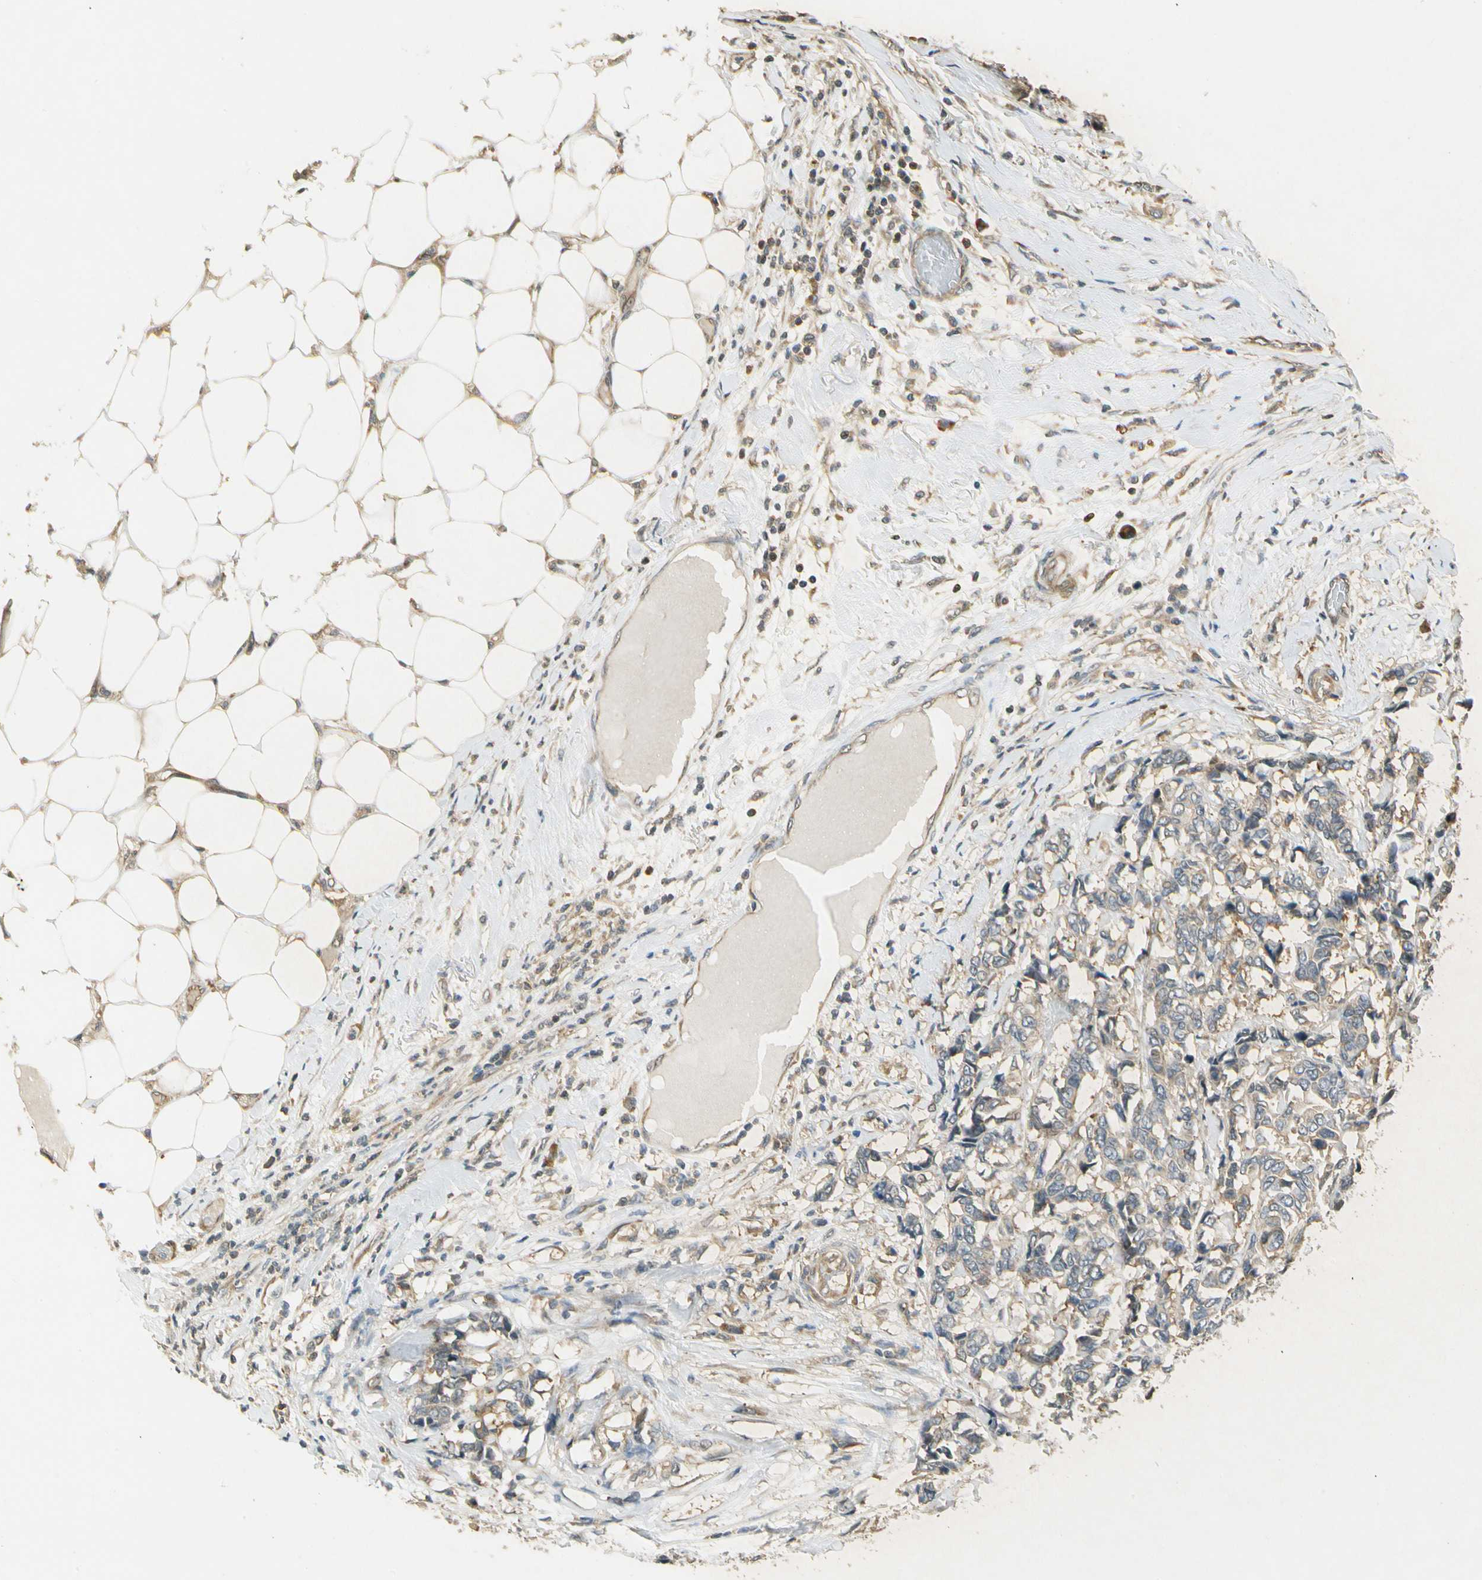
{"staining": {"intensity": "weak", "quantity": ">75%", "location": "cytoplasmic/membranous"}, "tissue": "breast cancer", "cell_type": "Tumor cells", "image_type": "cancer", "snomed": [{"axis": "morphology", "description": "Duct carcinoma"}, {"axis": "topography", "description": "Breast"}], "caption": "This is an image of immunohistochemistry (IHC) staining of breast cancer, which shows weak positivity in the cytoplasmic/membranous of tumor cells.", "gene": "EIF1AX", "patient": {"sex": "female", "age": 87}}